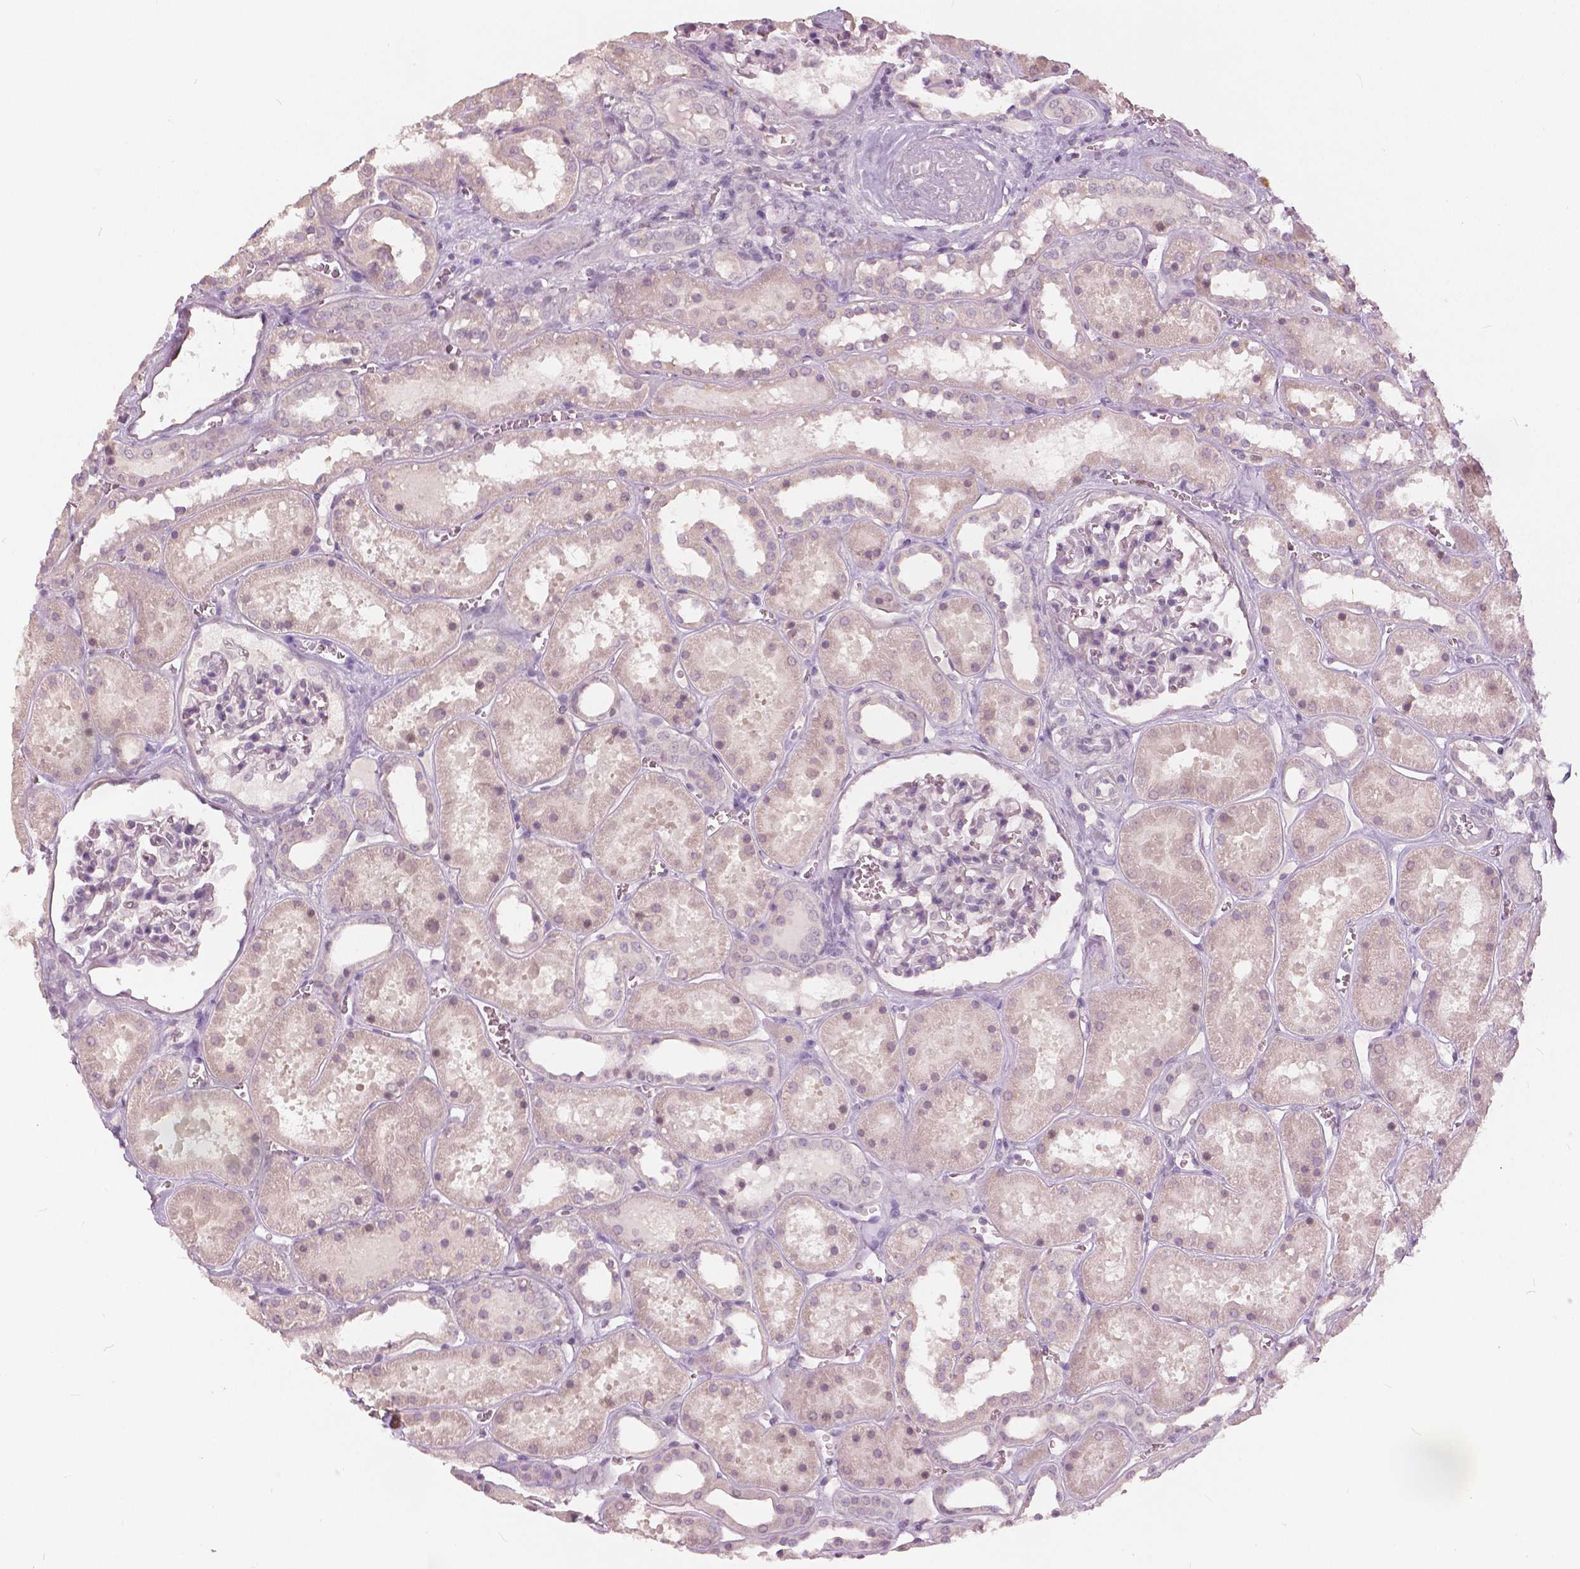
{"staining": {"intensity": "negative", "quantity": "none", "location": "none"}, "tissue": "kidney", "cell_type": "Cells in glomeruli", "image_type": "normal", "snomed": [{"axis": "morphology", "description": "Normal tissue, NOS"}, {"axis": "topography", "description": "Kidney"}], "caption": "This is an immunohistochemistry (IHC) micrograph of unremarkable kidney. There is no positivity in cells in glomeruli.", "gene": "NANOG", "patient": {"sex": "female", "age": 41}}